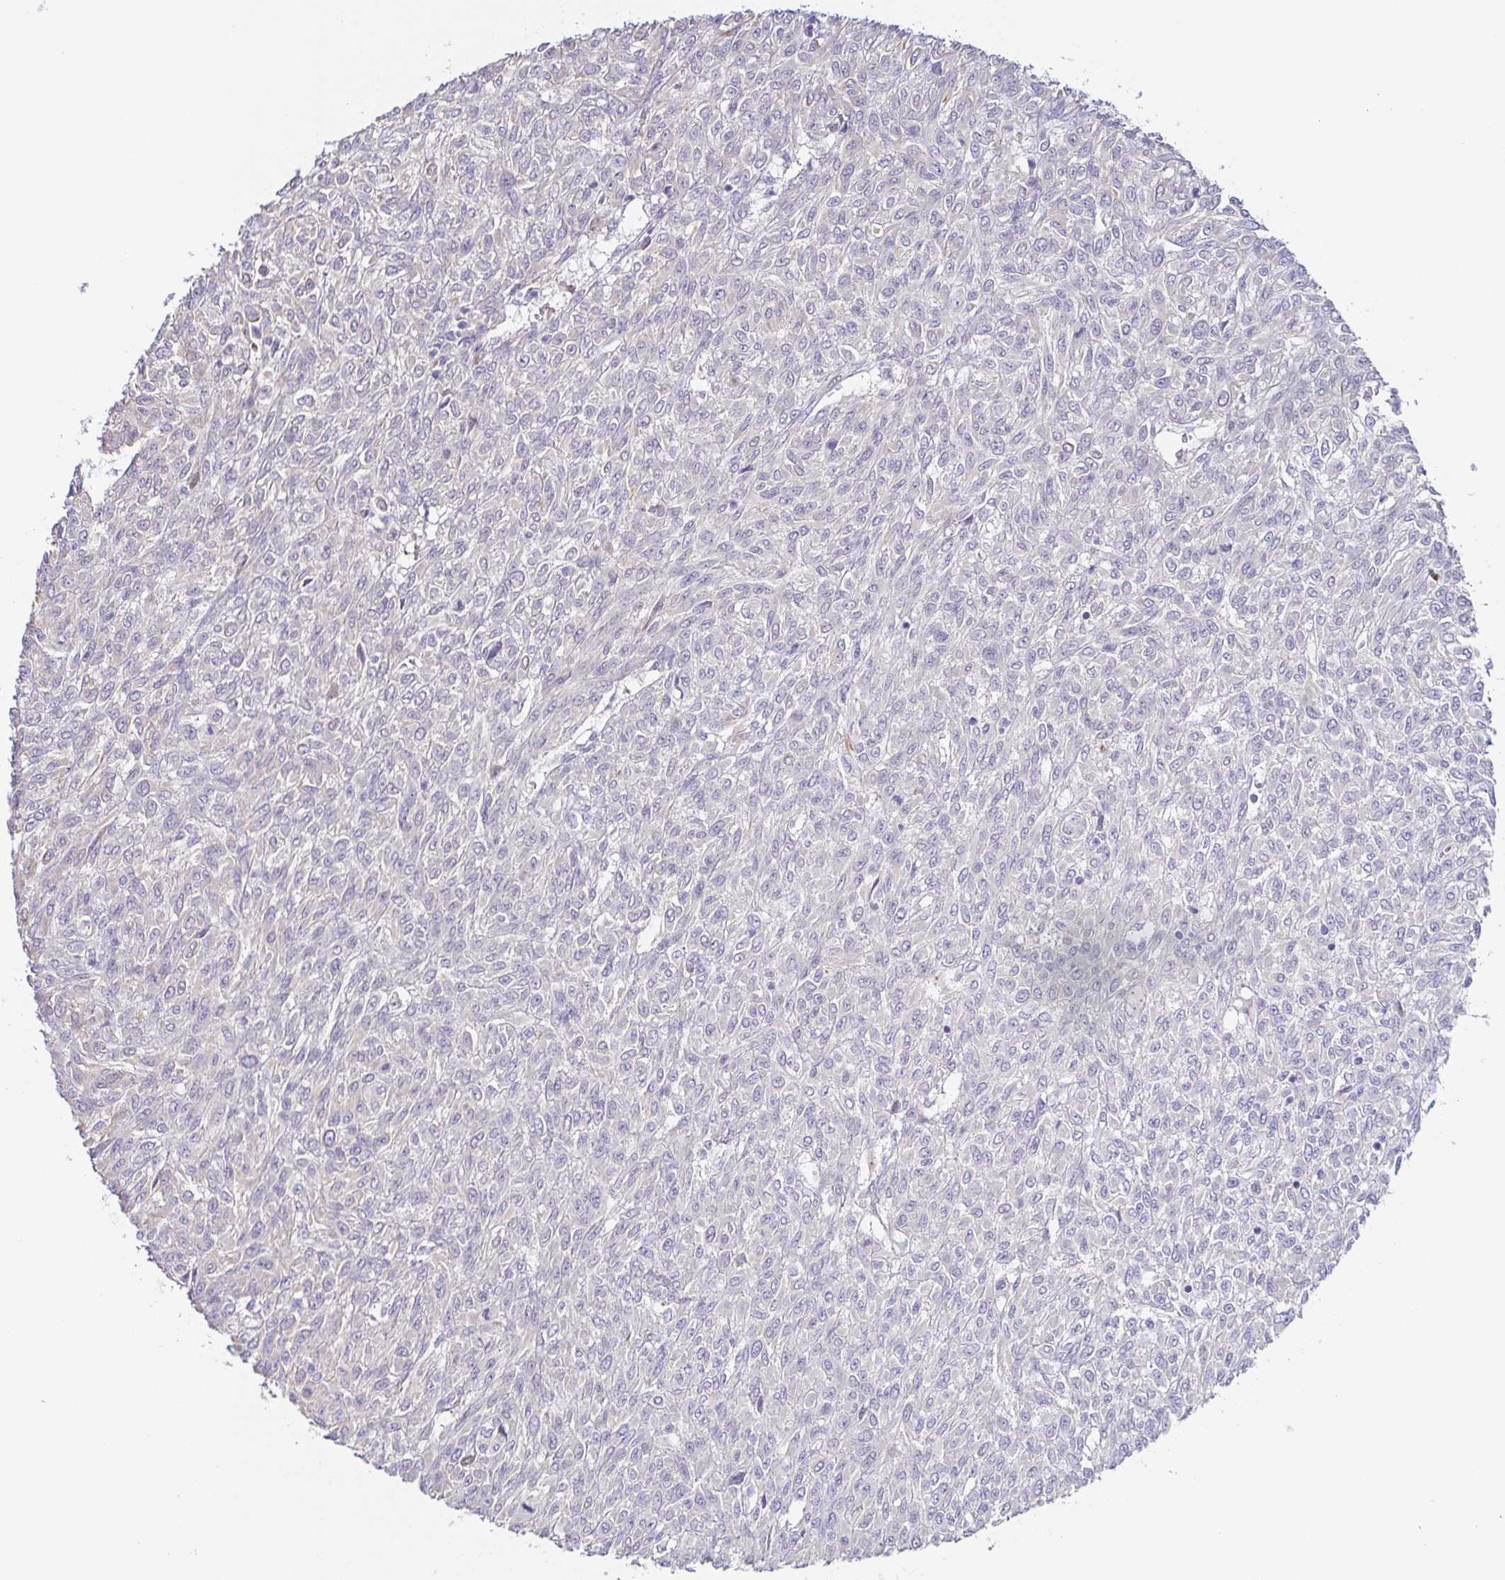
{"staining": {"intensity": "negative", "quantity": "none", "location": "none"}, "tissue": "renal cancer", "cell_type": "Tumor cells", "image_type": "cancer", "snomed": [{"axis": "morphology", "description": "Adenocarcinoma, NOS"}, {"axis": "topography", "description": "Kidney"}], "caption": "Histopathology image shows no significant protein positivity in tumor cells of adenocarcinoma (renal). (DAB immunohistochemistry with hematoxylin counter stain).", "gene": "COL17A1", "patient": {"sex": "male", "age": 58}}